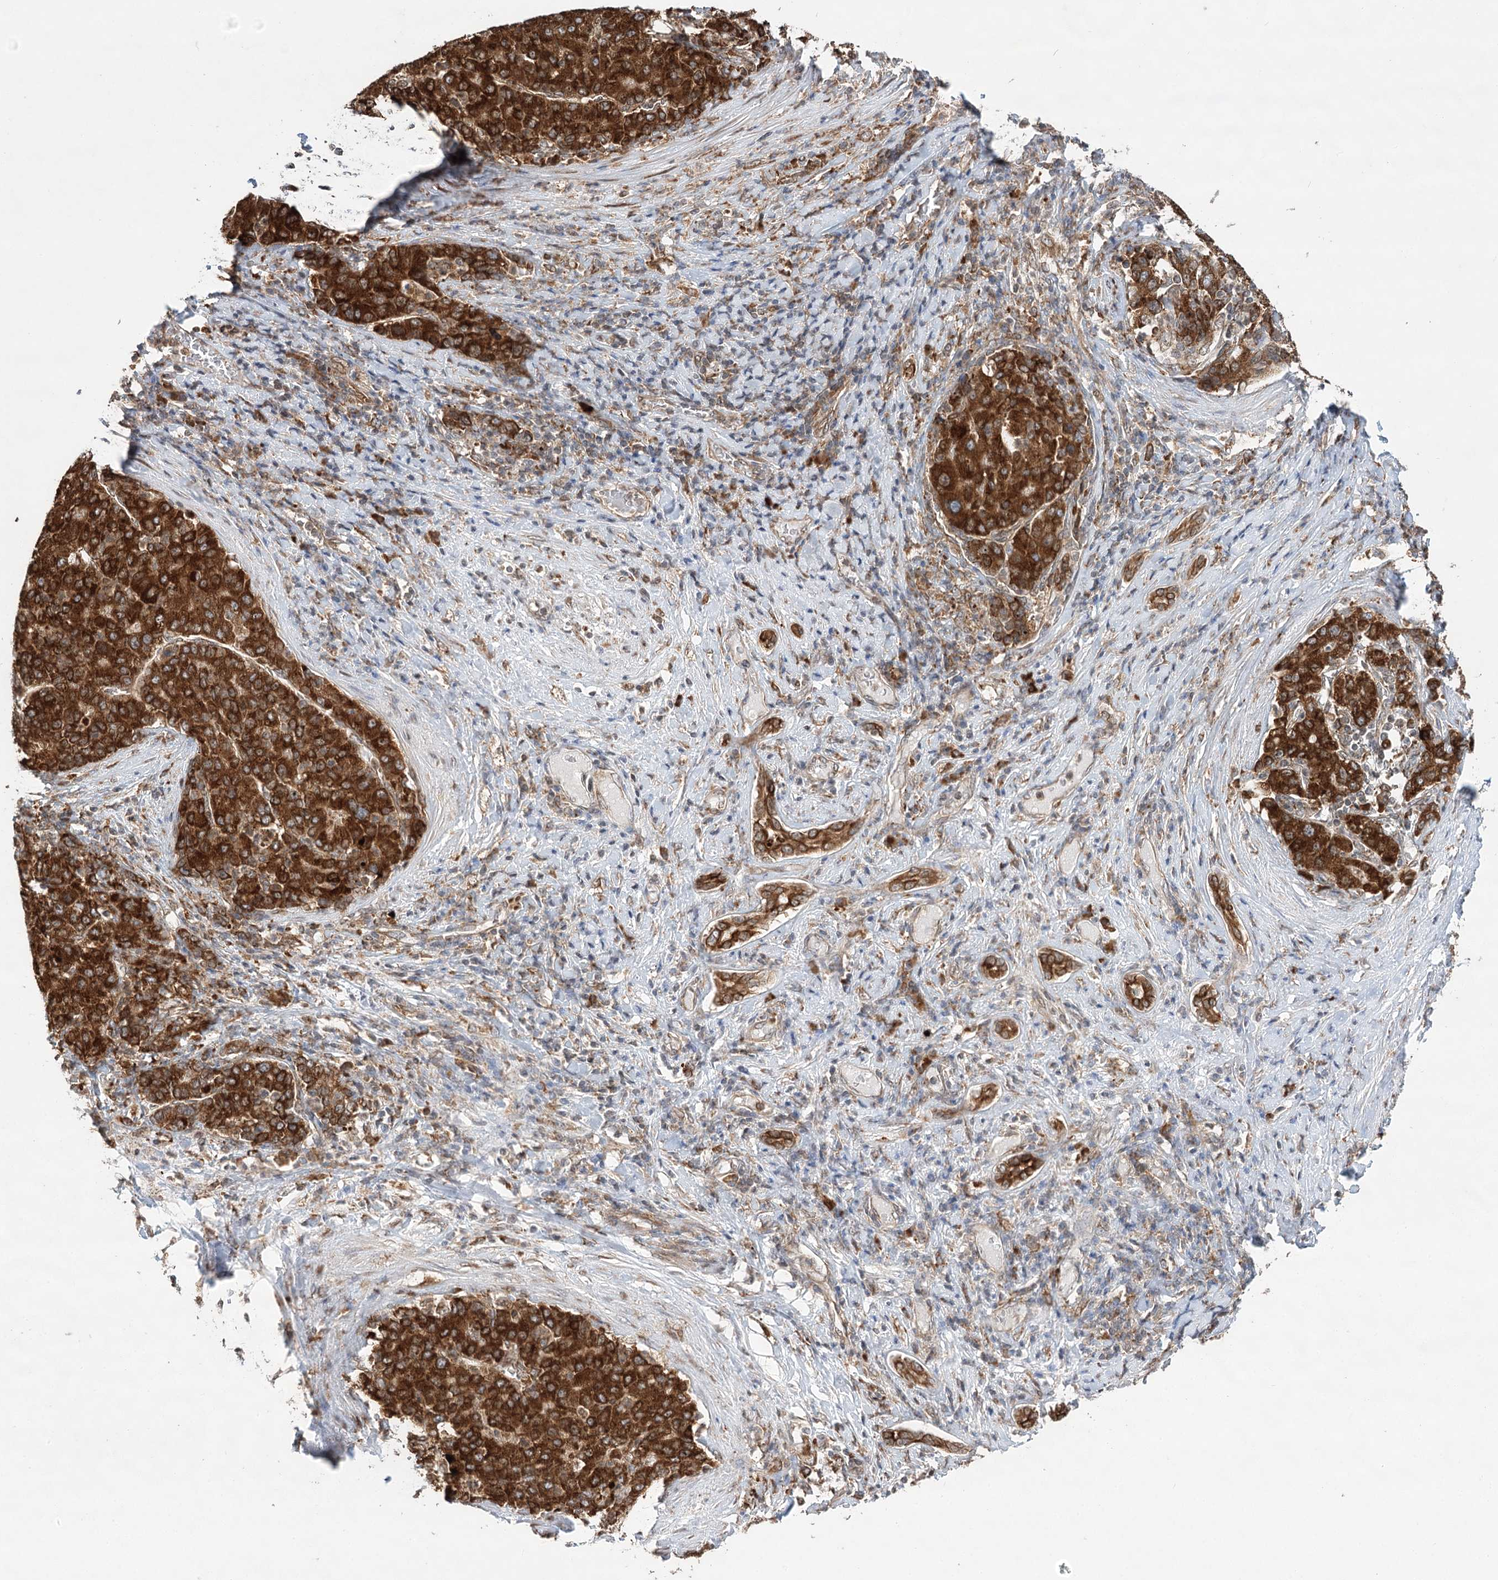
{"staining": {"intensity": "strong", "quantity": ">75%", "location": "cytoplasmic/membranous"}, "tissue": "liver cancer", "cell_type": "Tumor cells", "image_type": "cancer", "snomed": [{"axis": "morphology", "description": "Carcinoma, Hepatocellular, NOS"}, {"axis": "topography", "description": "Liver"}], "caption": "High-power microscopy captured an immunohistochemistry (IHC) histopathology image of liver hepatocellular carcinoma, revealing strong cytoplasmic/membranous expression in about >75% of tumor cells. Nuclei are stained in blue.", "gene": "DNAJB14", "patient": {"sex": "male", "age": 65}}